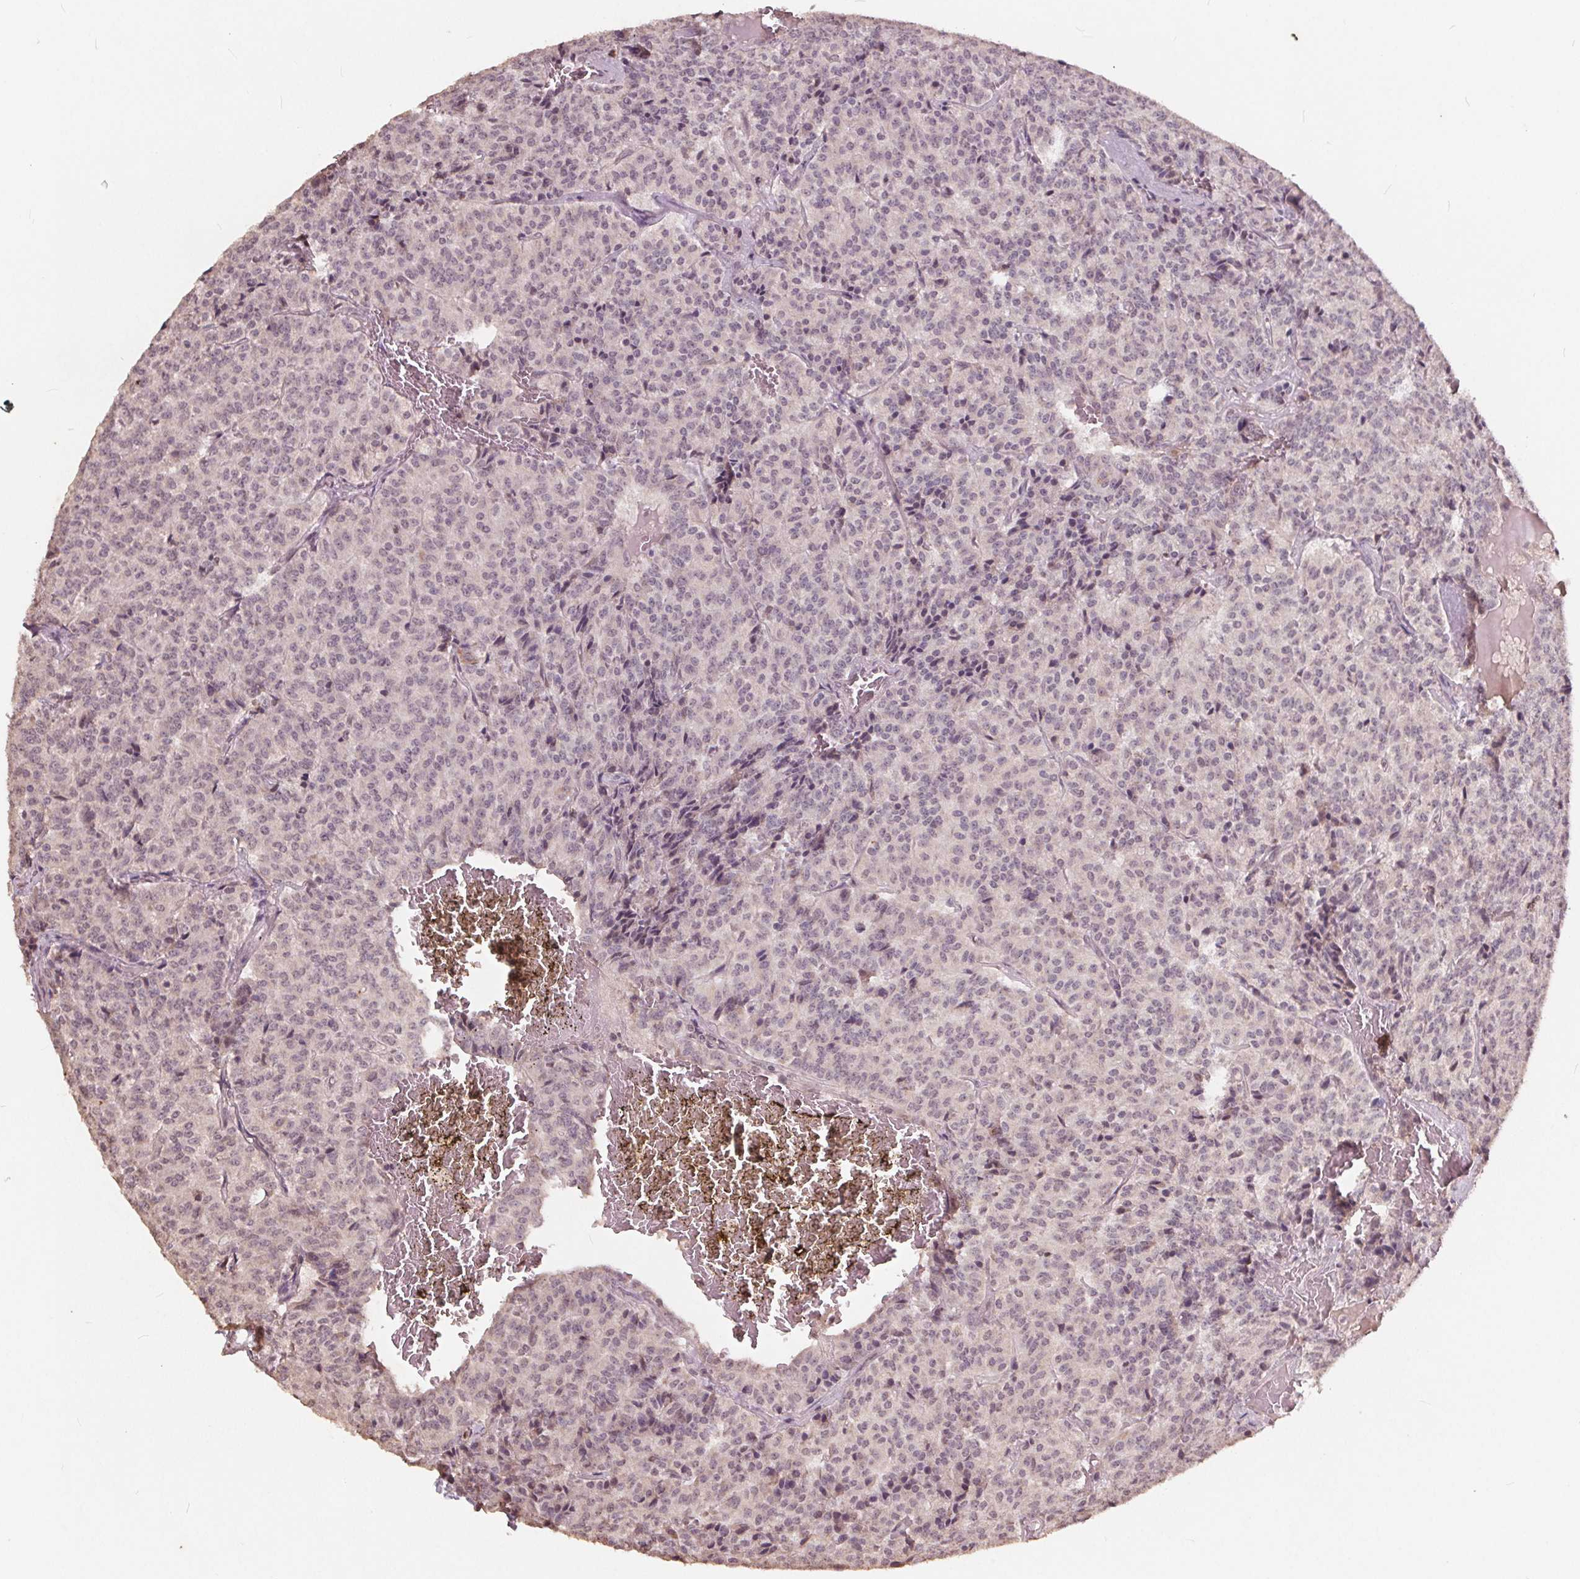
{"staining": {"intensity": "negative", "quantity": "none", "location": "none"}, "tissue": "carcinoid", "cell_type": "Tumor cells", "image_type": "cancer", "snomed": [{"axis": "morphology", "description": "Carcinoid, malignant, NOS"}, {"axis": "topography", "description": "Lung"}], "caption": "An immunohistochemistry (IHC) micrograph of malignant carcinoid is shown. There is no staining in tumor cells of malignant carcinoid. The staining is performed using DAB brown chromogen with nuclei counter-stained in using hematoxylin.", "gene": "DNMT3B", "patient": {"sex": "male", "age": 70}}